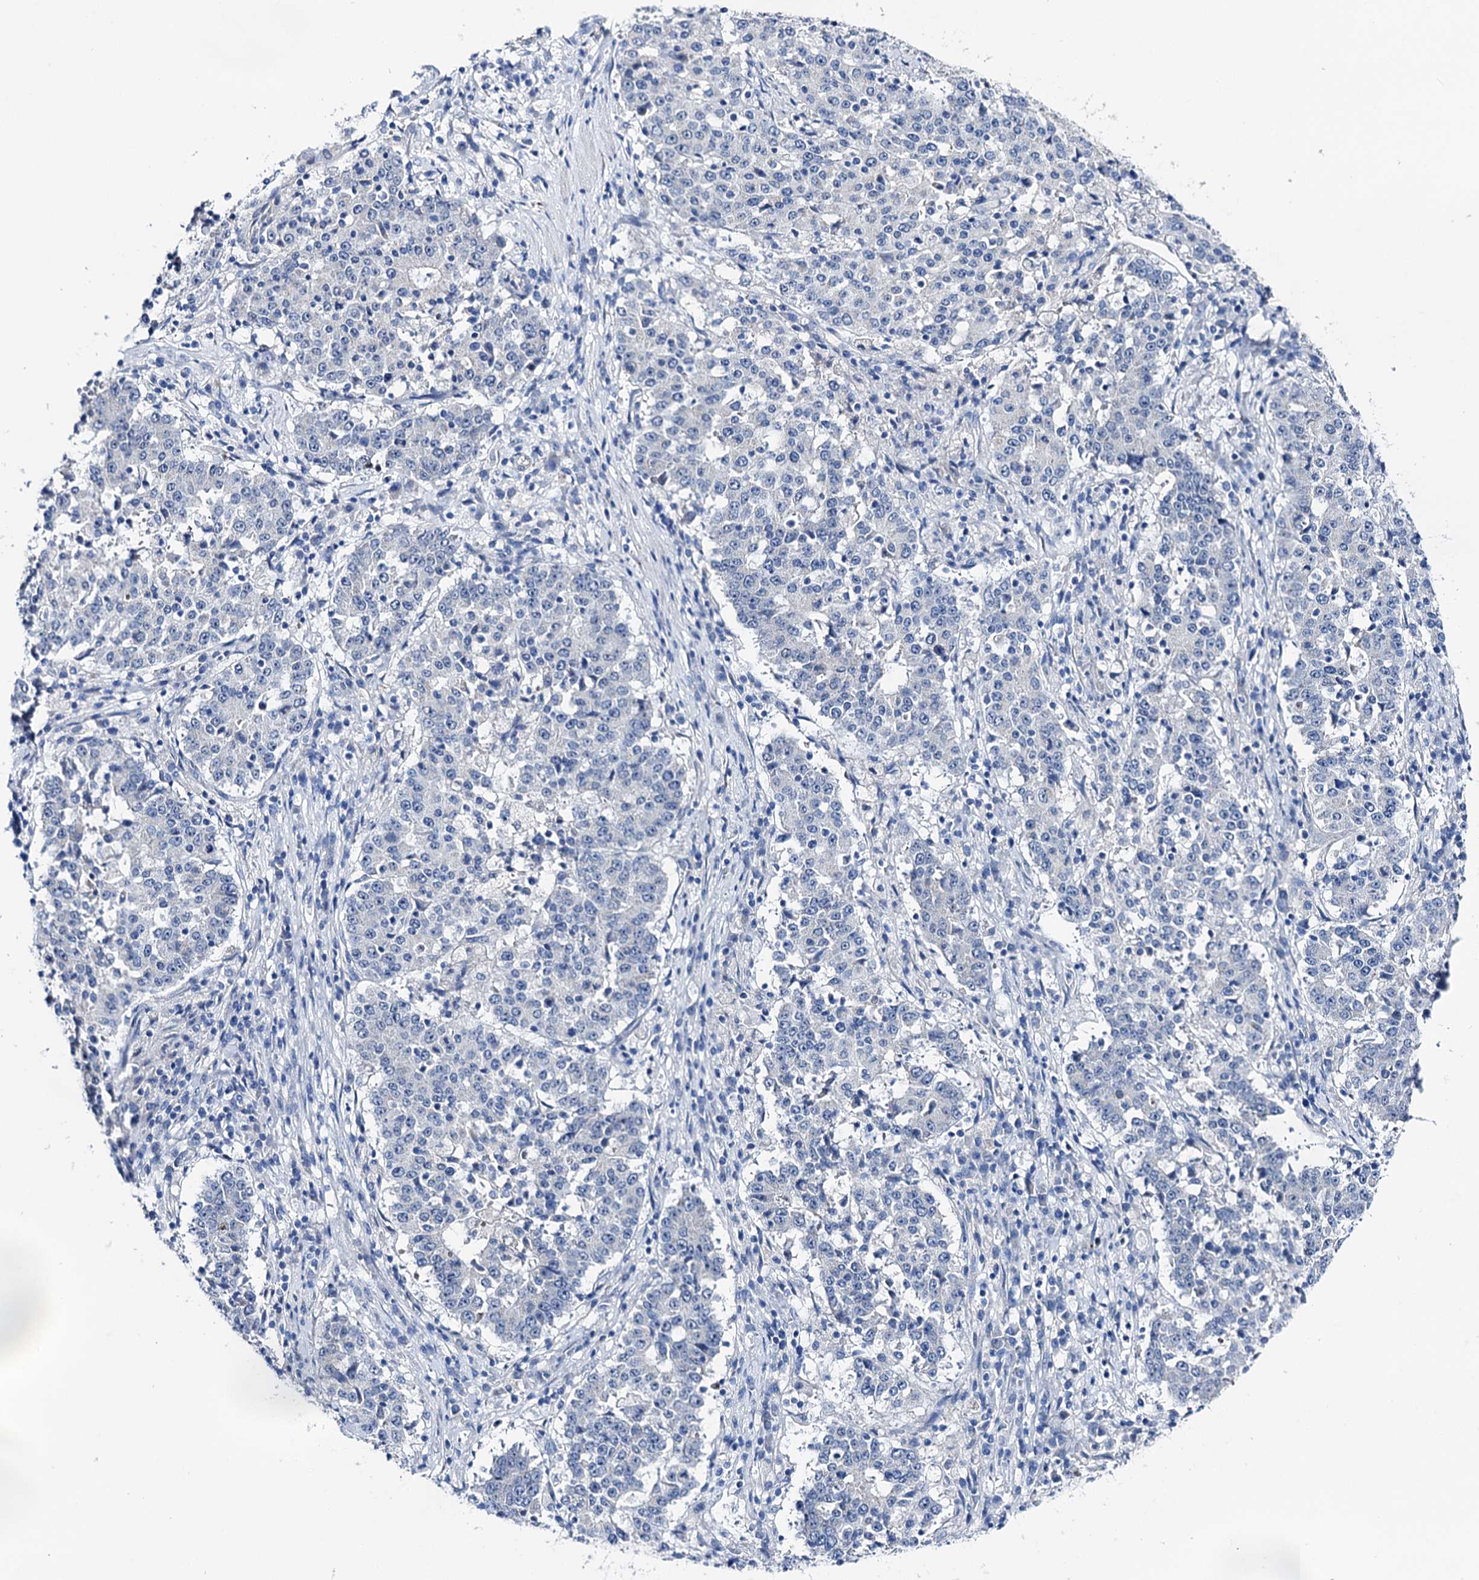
{"staining": {"intensity": "negative", "quantity": "none", "location": "none"}, "tissue": "stomach cancer", "cell_type": "Tumor cells", "image_type": "cancer", "snomed": [{"axis": "morphology", "description": "Adenocarcinoma, NOS"}, {"axis": "topography", "description": "Stomach"}], "caption": "DAB (3,3'-diaminobenzidine) immunohistochemical staining of human stomach cancer (adenocarcinoma) displays no significant expression in tumor cells.", "gene": "SHROOM1", "patient": {"sex": "male", "age": 59}}